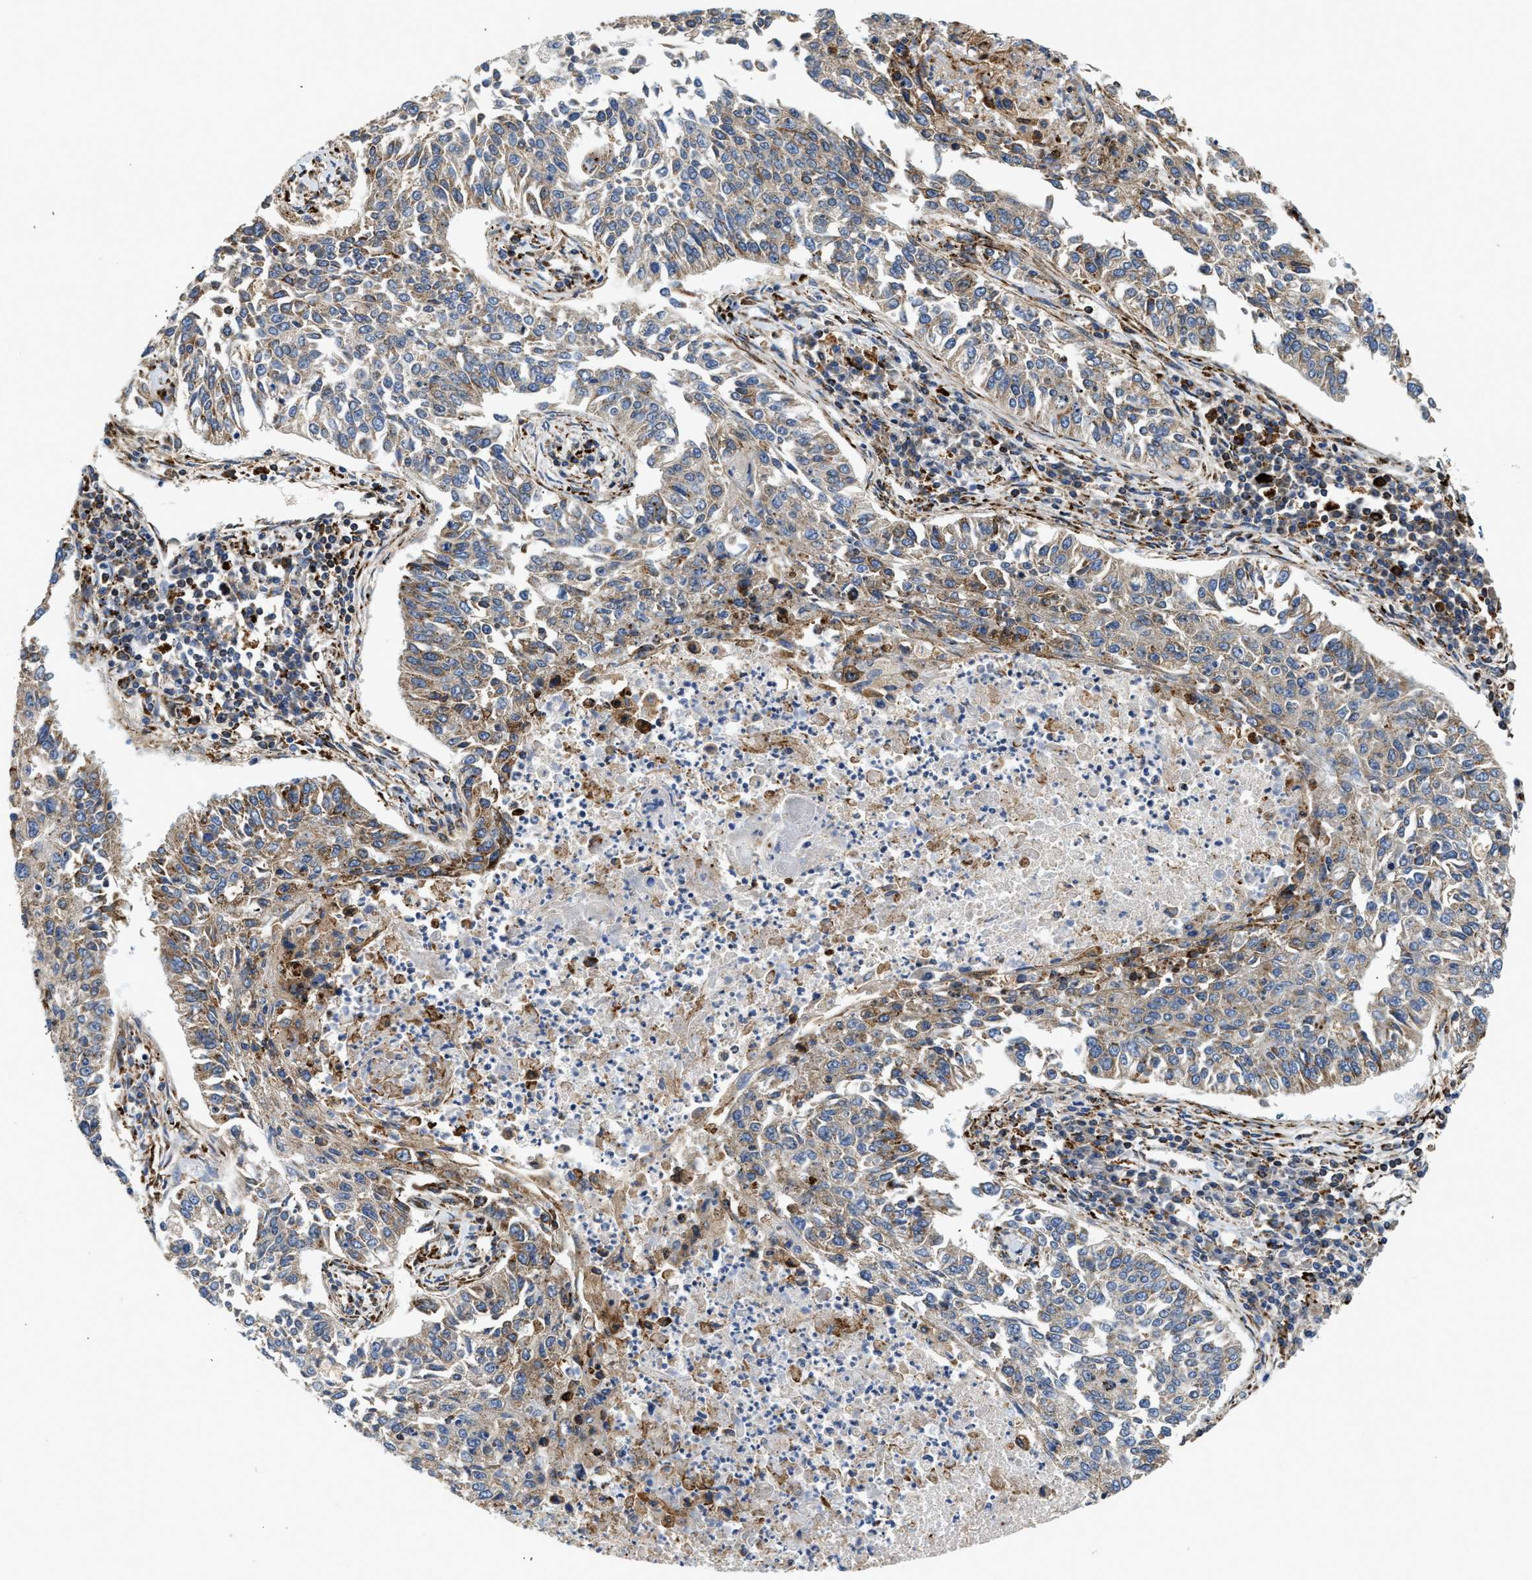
{"staining": {"intensity": "moderate", "quantity": "<25%", "location": "cytoplasmic/membranous"}, "tissue": "lung cancer", "cell_type": "Tumor cells", "image_type": "cancer", "snomed": [{"axis": "morphology", "description": "Normal tissue, NOS"}, {"axis": "morphology", "description": "Squamous cell carcinoma, NOS"}, {"axis": "topography", "description": "Cartilage tissue"}, {"axis": "topography", "description": "Bronchus"}, {"axis": "topography", "description": "Lung"}], "caption": "About <25% of tumor cells in human lung cancer (squamous cell carcinoma) display moderate cytoplasmic/membranous protein expression as visualized by brown immunohistochemical staining.", "gene": "AMZ1", "patient": {"sex": "female", "age": 49}}